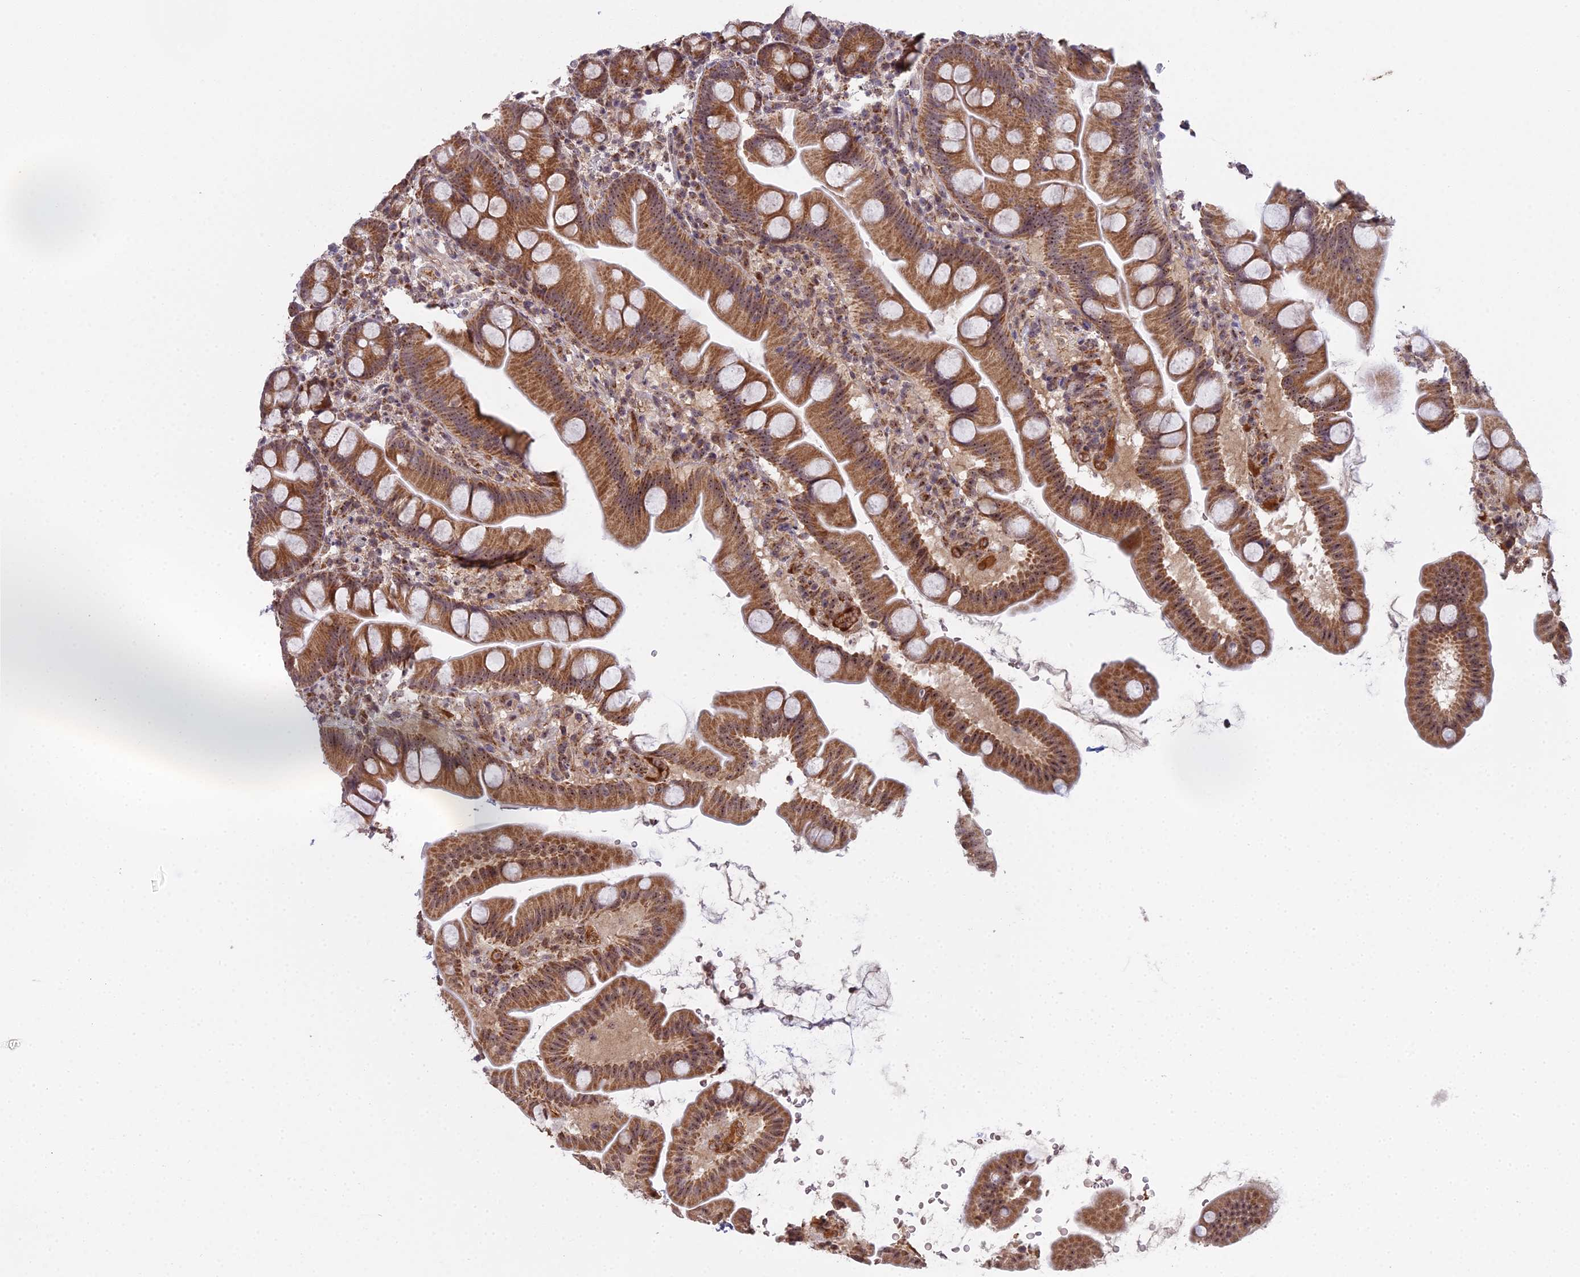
{"staining": {"intensity": "moderate", "quantity": ">75%", "location": "cytoplasmic/membranous,nuclear"}, "tissue": "small intestine", "cell_type": "Glandular cells", "image_type": "normal", "snomed": [{"axis": "morphology", "description": "Normal tissue, NOS"}, {"axis": "topography", "description": "Small intestine"}], "caption": "Immunohistochemical staining of unremarkable small intestine demonstrates medium levels of moderate cytoplasmic/membranous,nuclear expression in about >75% of glandular cells. The staining is performed using DAB brown chromogen to label protein expression. The nuclei are counter-stained blue using hematoxylin.", "gene": "MEOX1", "patient": {"sex": "female", "age": 68}}